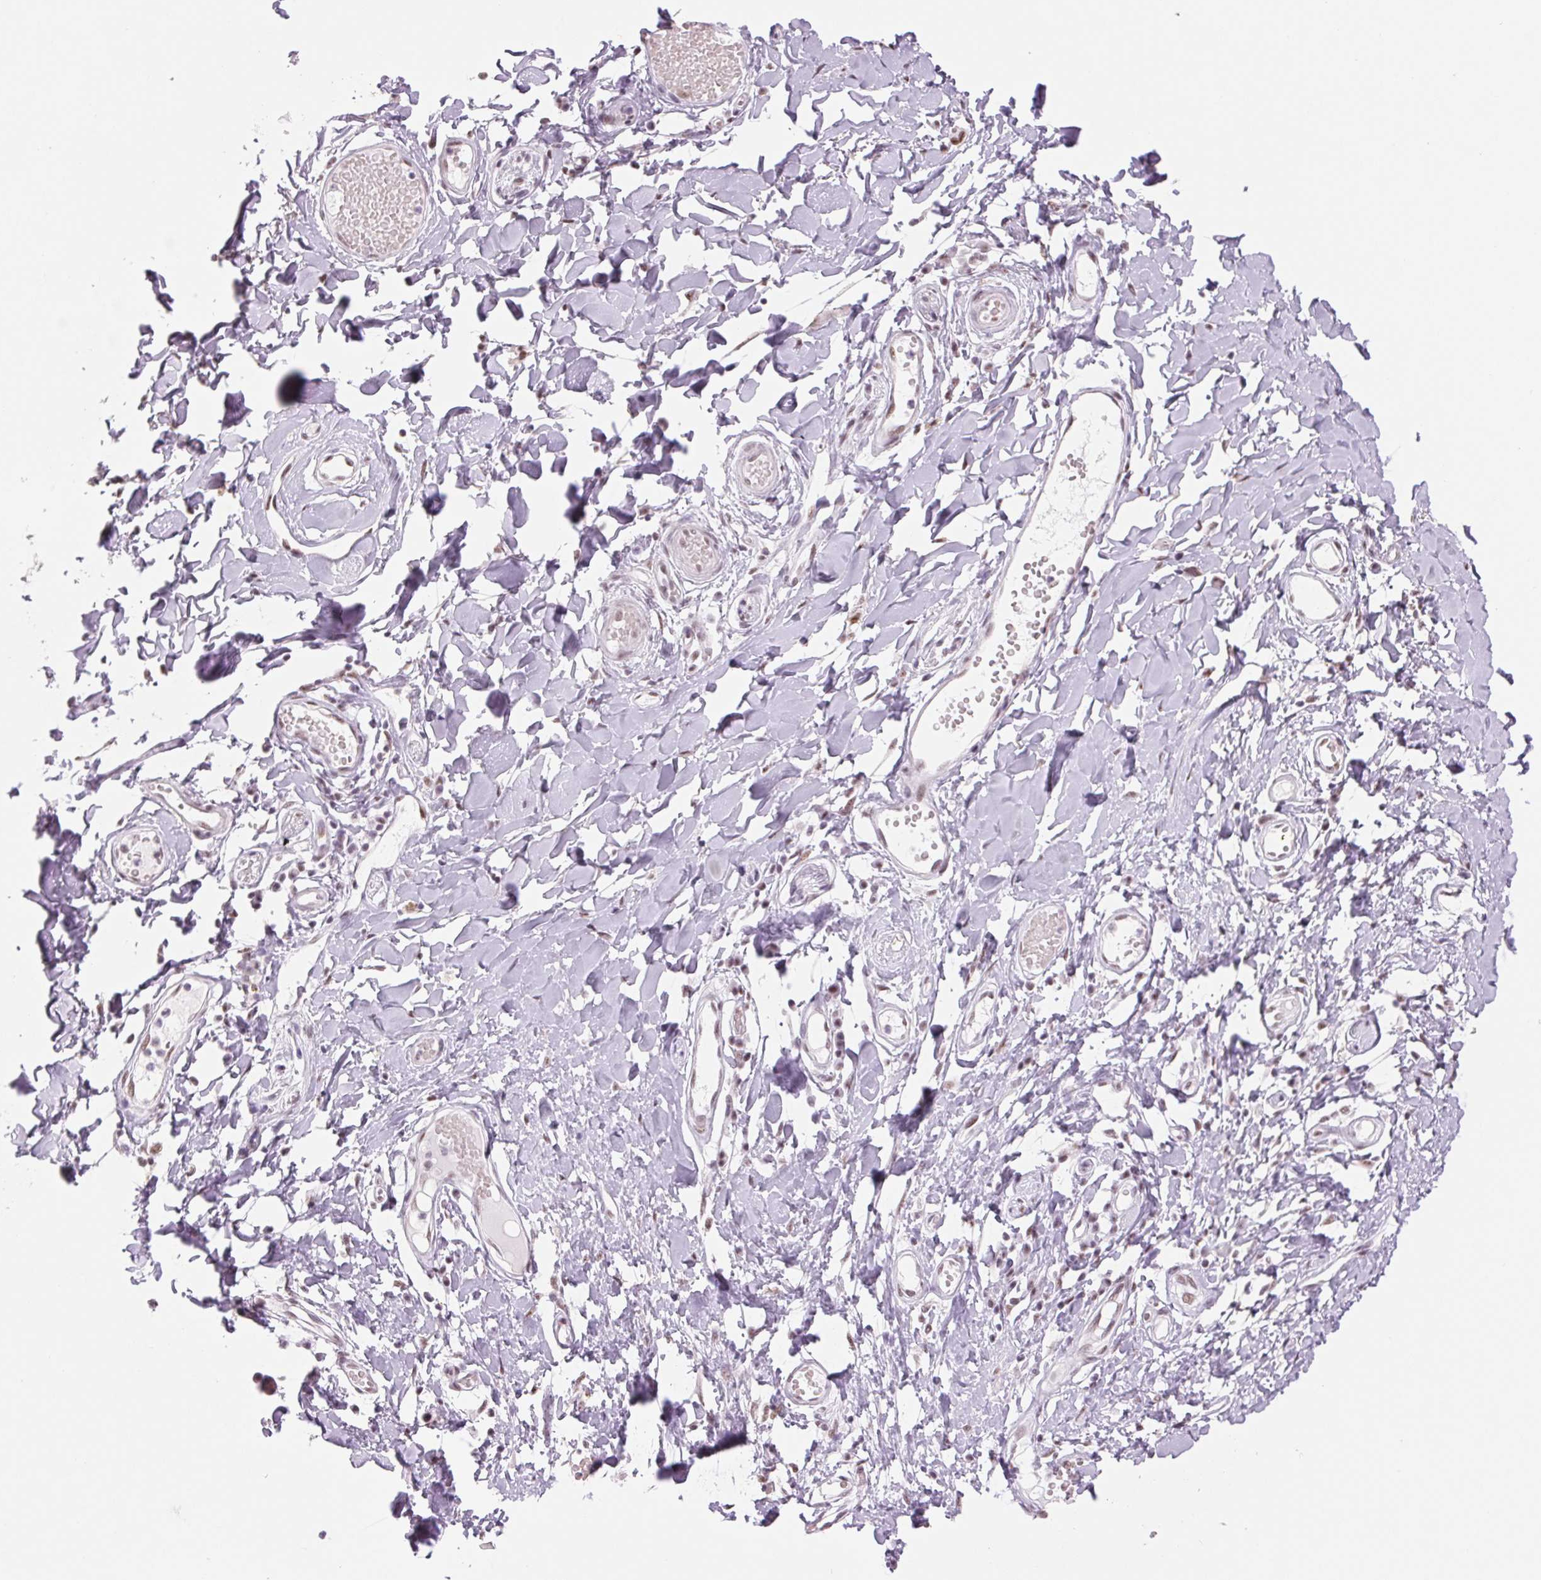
{"staining": {"intensity": "moderate", "quantity": "<25%", "location": "nuclear"}, "tissue": "adipose tissue", "cell_type": "Adipocytes", "image_type": "normal", "snomed": [{"axis": "morphology", "description": "Normal tissue, NOS"}, {"axis": "topography", "description": "Anal"}, {"axis": "topography", "description": "Peripheral nerve tissue"}], "caption": "Benign adipose tissue displays moderate nuclear positivity in about <25% of adipocytes, visualized by immunohistochemistry. (Stains: DAB in brown, nuclei in blue, Microscopy: brightfield microscopy at high magnification).", "gene": "ZC3H14", "patient": {"sex": "male", "age": 78}}